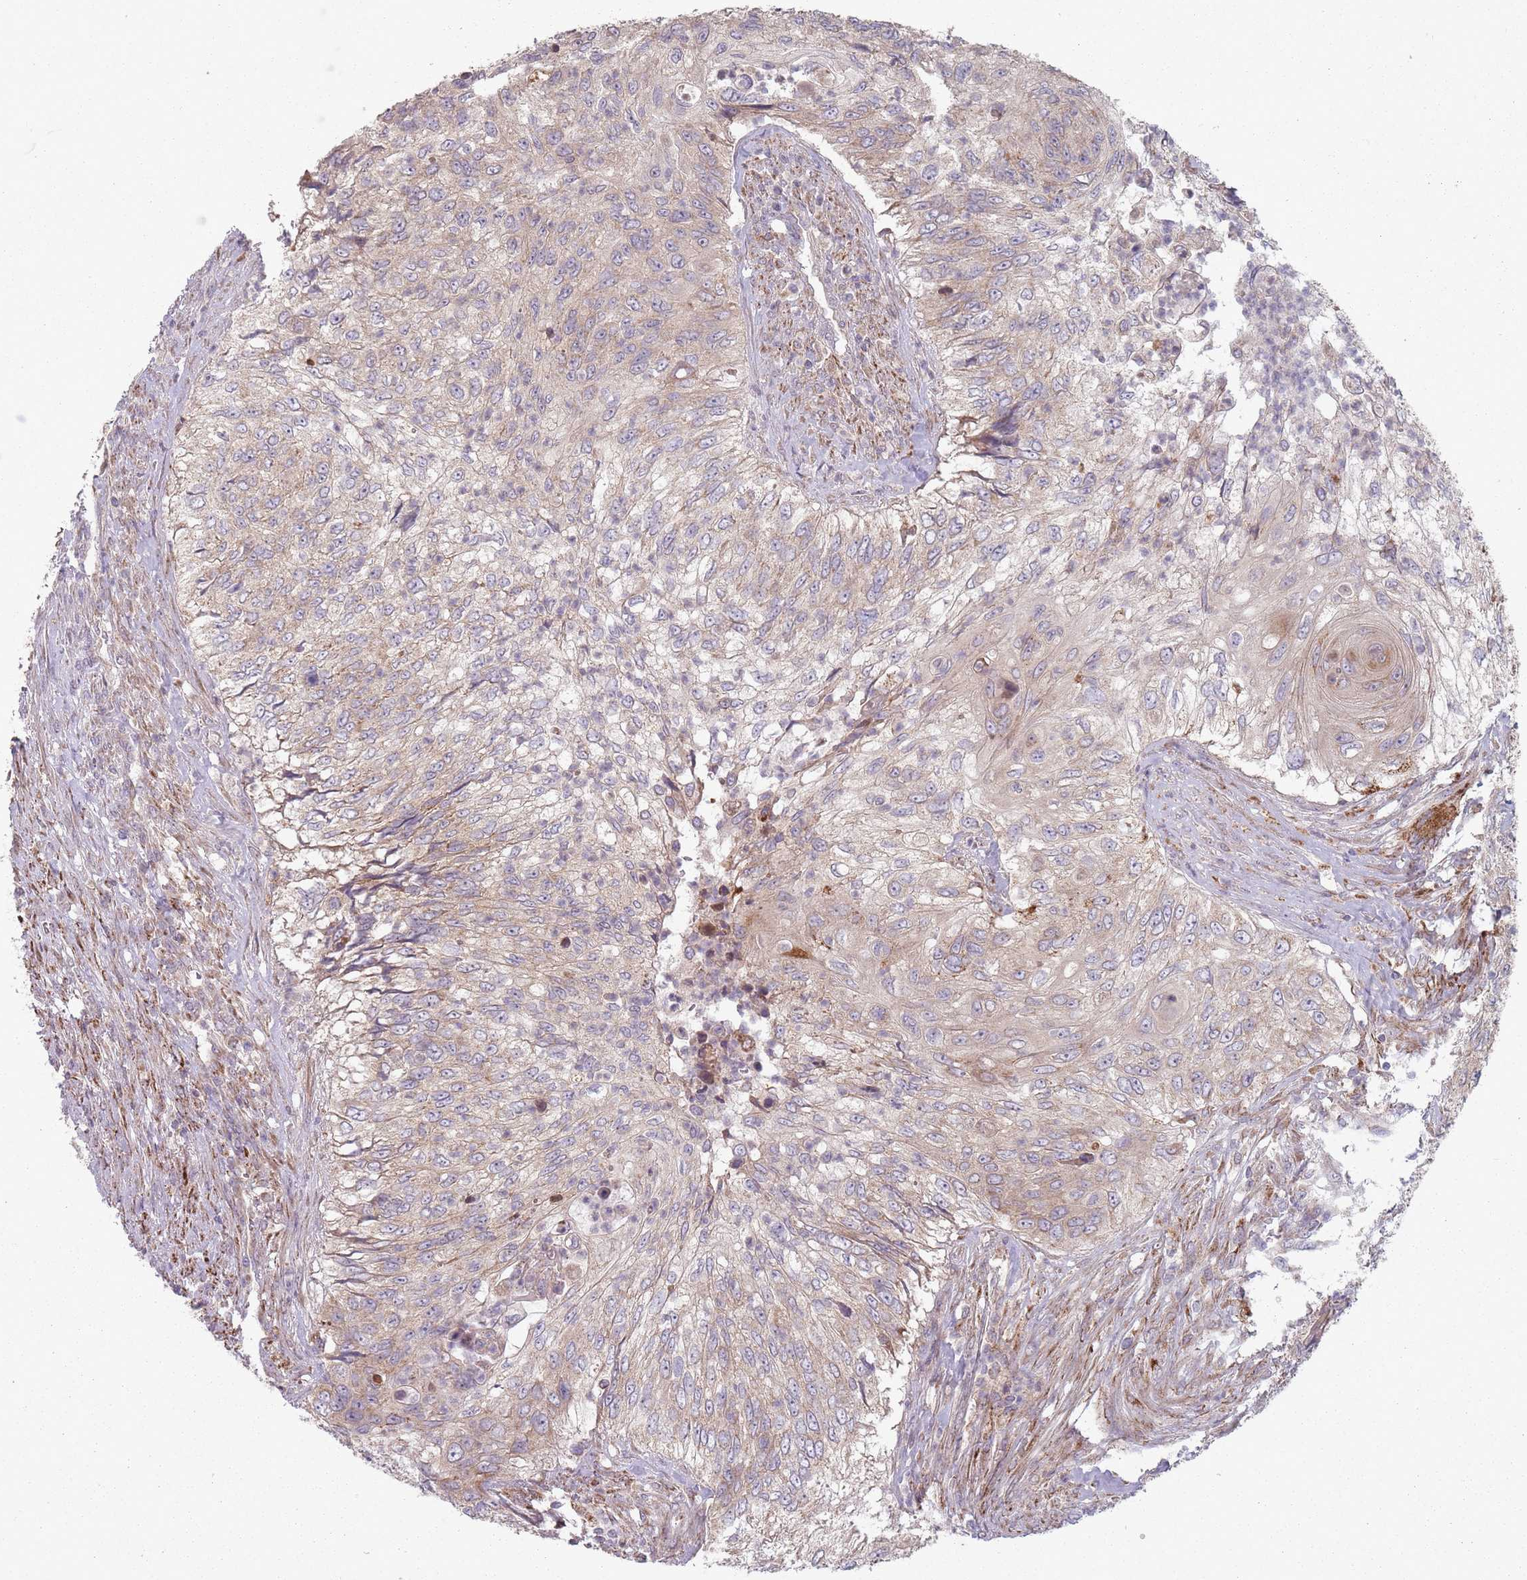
{"staining": {"intensity": "weak", "quantity": "25%-75%", "location": "cytoplasmic/membranous"}, "tissue": "urothelial cancer", "cell_type": "Tumor cells", "image_type": "cancer", "snomed": [{"axis": "morphology", "description": "Urothelial carcinoma, High grade"}, {"axis": "topography", "description": "Urinary bladder"}], "caption": "Immunohistochemical staining of human urothelial cancer demonstrates low levels of weak cytoplasmic/membranous protein positivity in approximately 25%-75% of tumor cells.", "gene": "OR10Q1", "patient": {"sex": "female", "age": 60}}